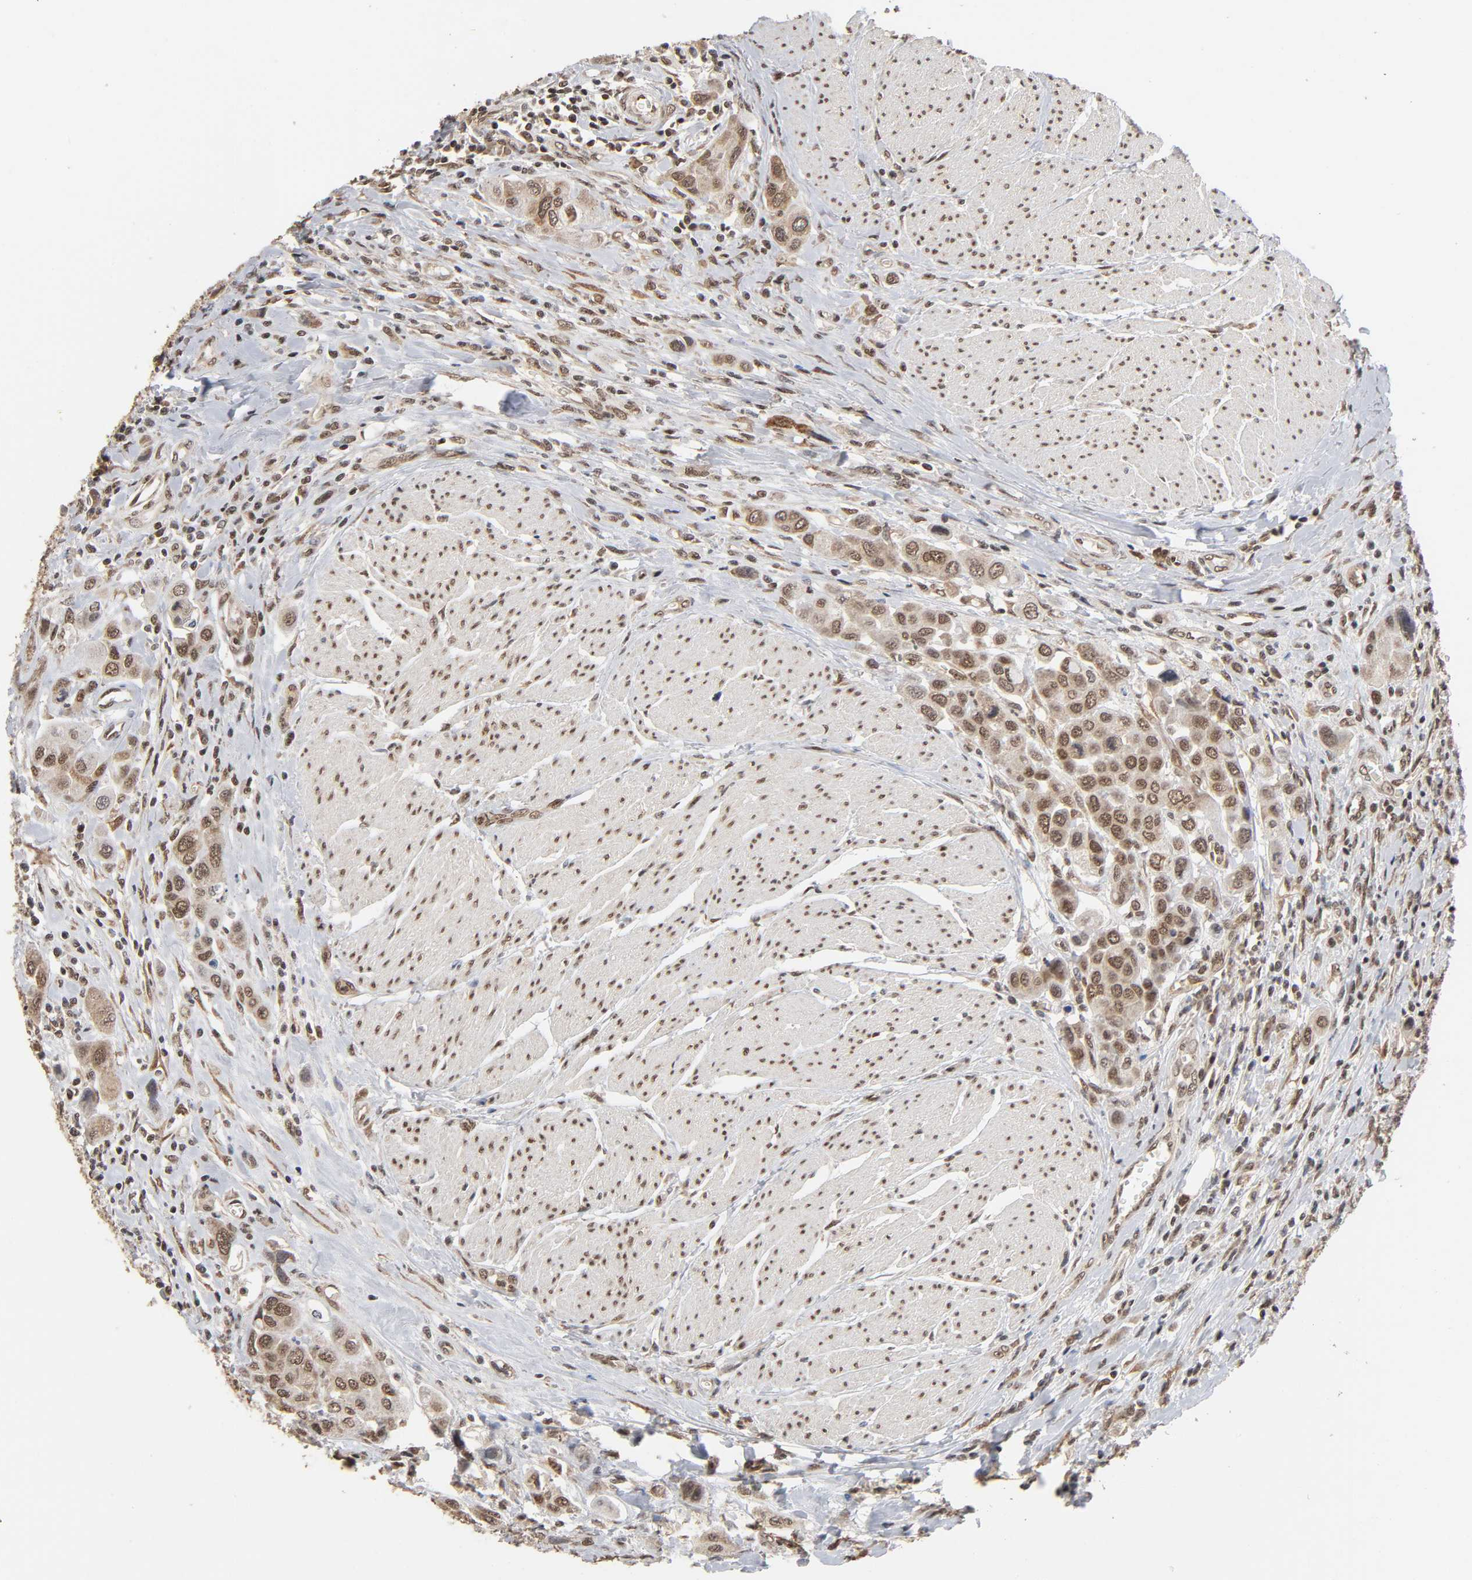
{"staining": {"intensity": "moderate", "quantity": ">75%", "location": "cytoplasmic/membranous,nuclear"}, "tissue": "urothelial cancer", "cell_type": "Tumor cells", "image_type": "cancer", "snomed": [{"axis": "morphology", "description": "Urothelial carcinoma, High grade"}, {"axis": "topography", "description": "Urinary bladder"}], "caption": "Protein staining shows moderate cytoplasmic/membranous and nuclear staining in about >75% of tumor cells in high-grade urothelial carcinoma.", "gene": "ZNF384", "patient": {"sex": "male", "age": 50}}